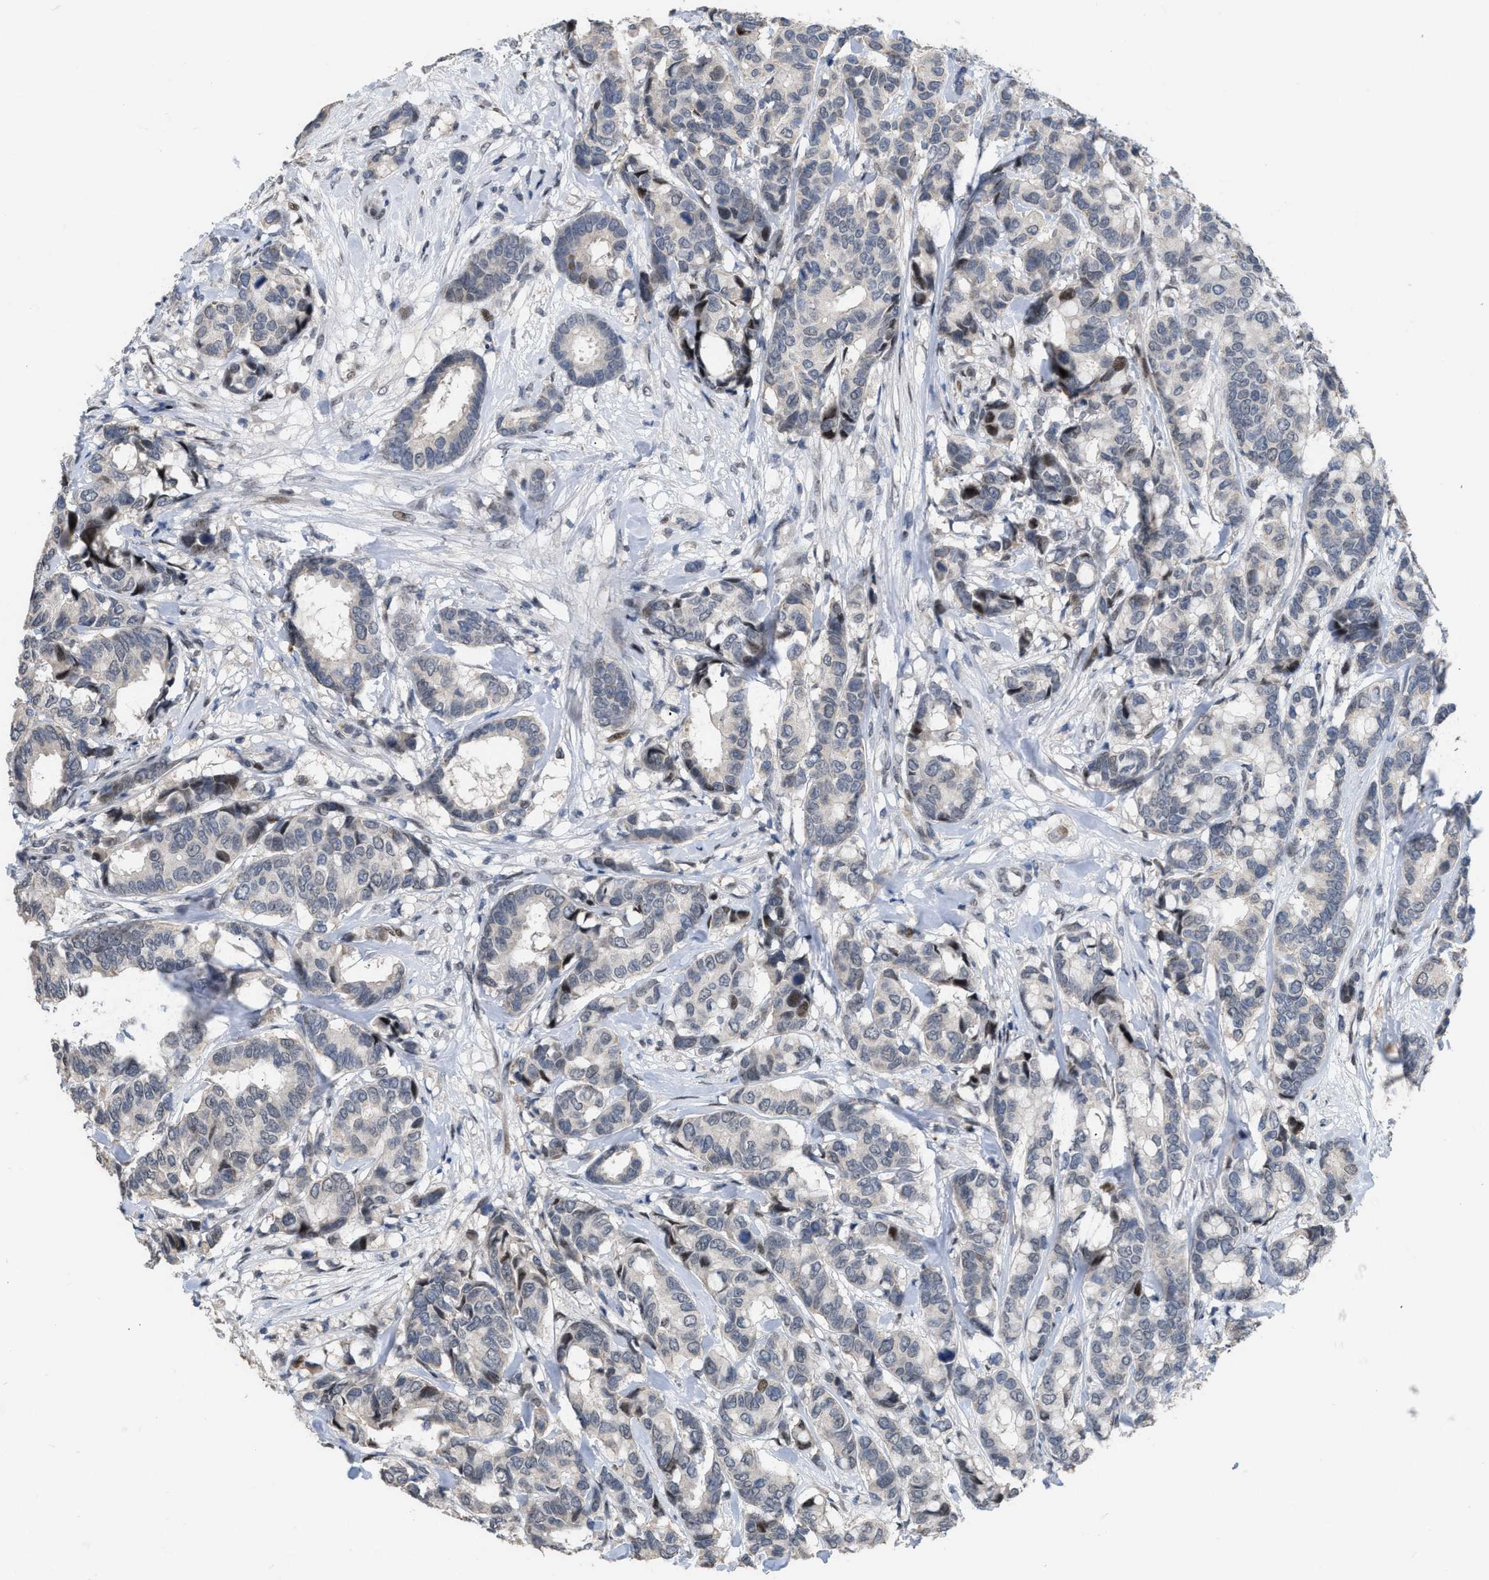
{"staining": {"intensity": "negative", "quantity": "none", "location": "none"}, "tissue": "breast cancer", "cell_type": "Tumor cells", "image_type": "cancer", "snomed": [{"axis": "morphology", "description": "Duct carcinoma"}, {"axis": "topography", "description": "Breast"}], "caption": "The histopathology image reveals no staining of tumor cells in breast invasive ductal carcinoma.", "gene": "SETDB1", "patient": {"sex": "female", "age": 87}}